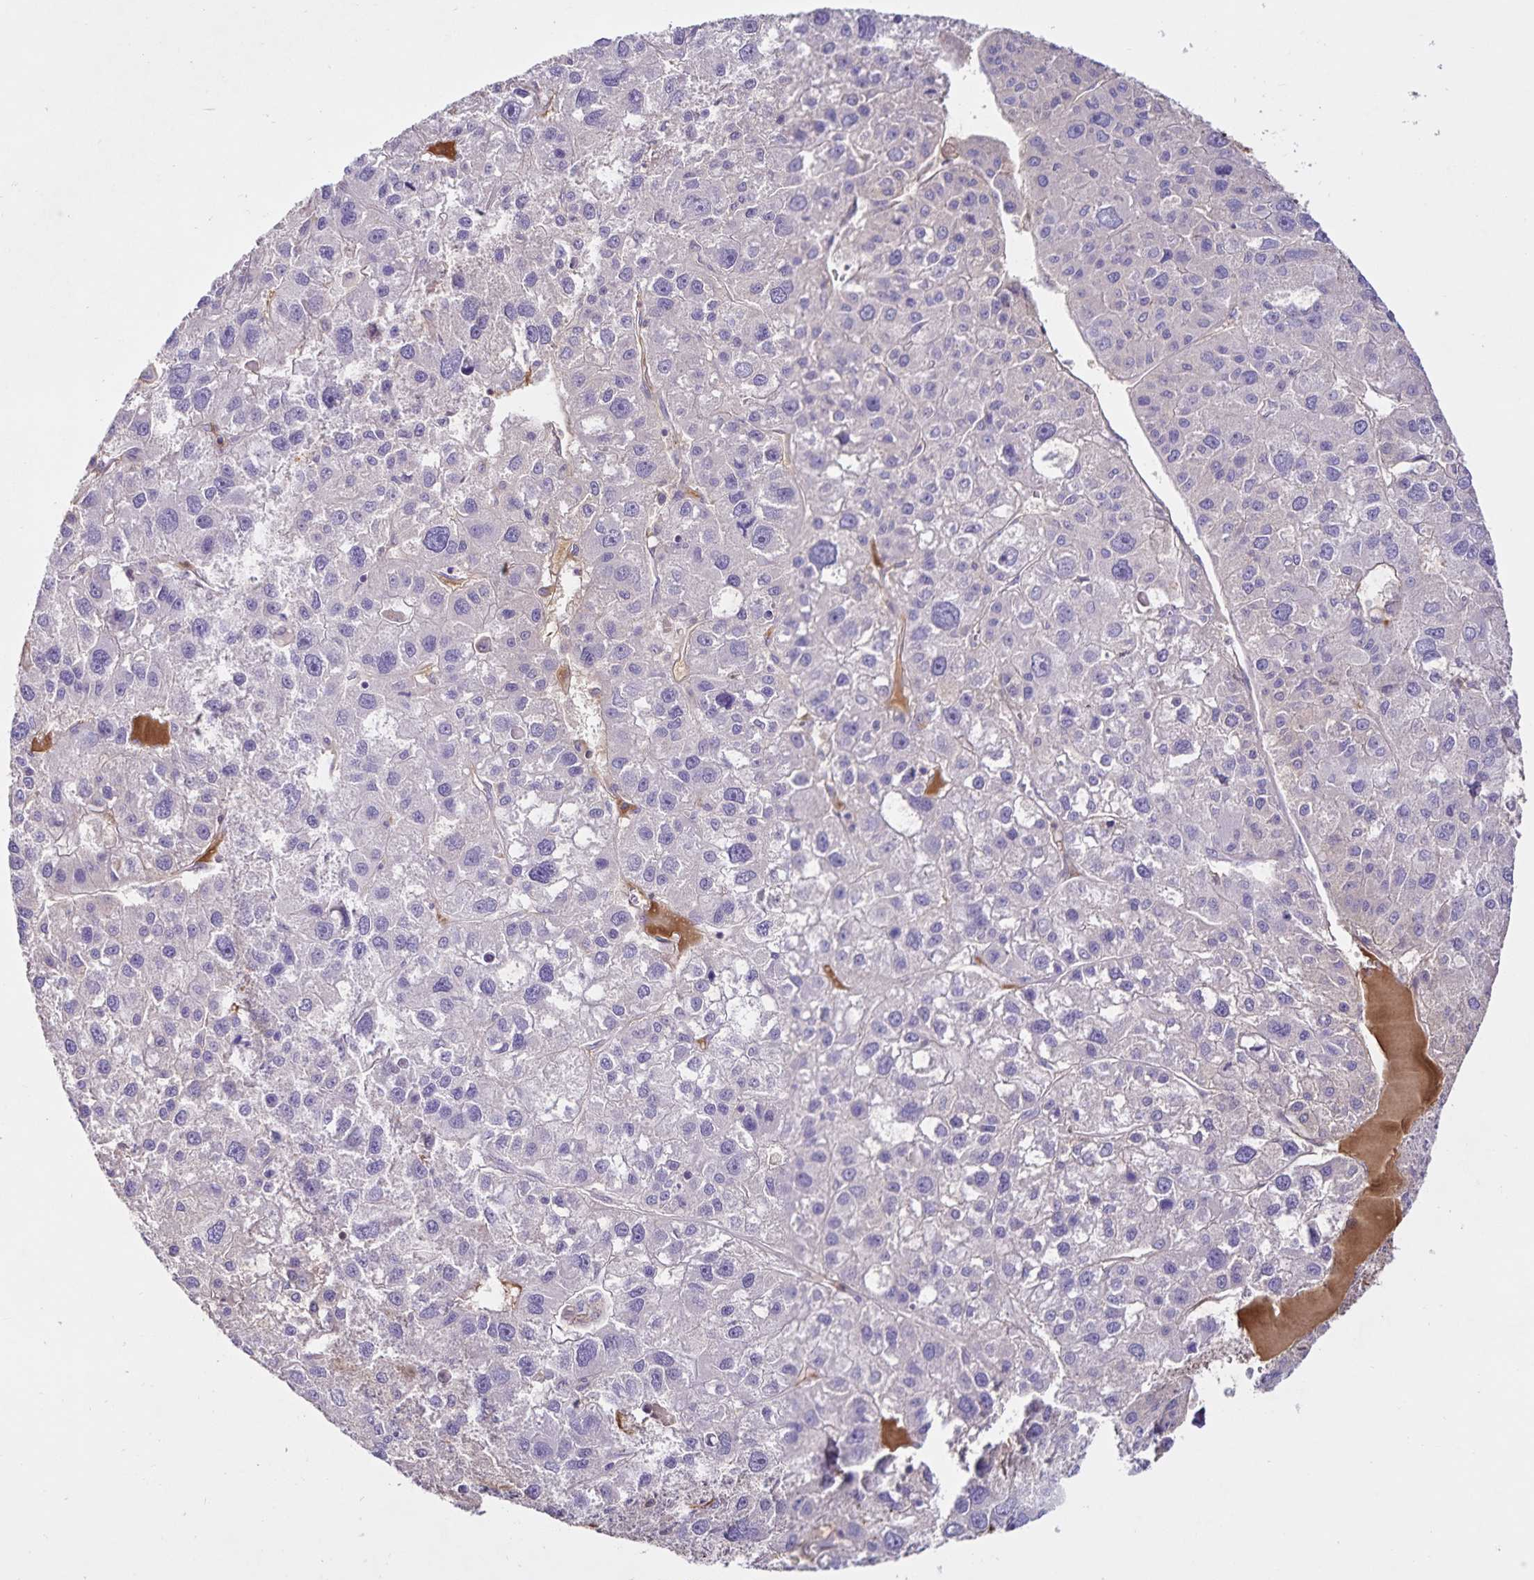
{"staining": {"intensity": "negative", "quantity": "none", "location": "none"}, "tissue": "liver cancer", "cell_type": "Tumor cells", "image_type": "cancer", "snomed": [{"axis": "morphology", "description": "Carcinoma, Hepatocellular, NOS"}, {"axis": "topography", "description": "Liver"}], "caption": "Immunohistochemistry (IHC) of hepatocellular carcinoma (liver) reveals no staining in tumor cells.", "gene": "FGG", "patient": {"sex": "male", "age": 73}}